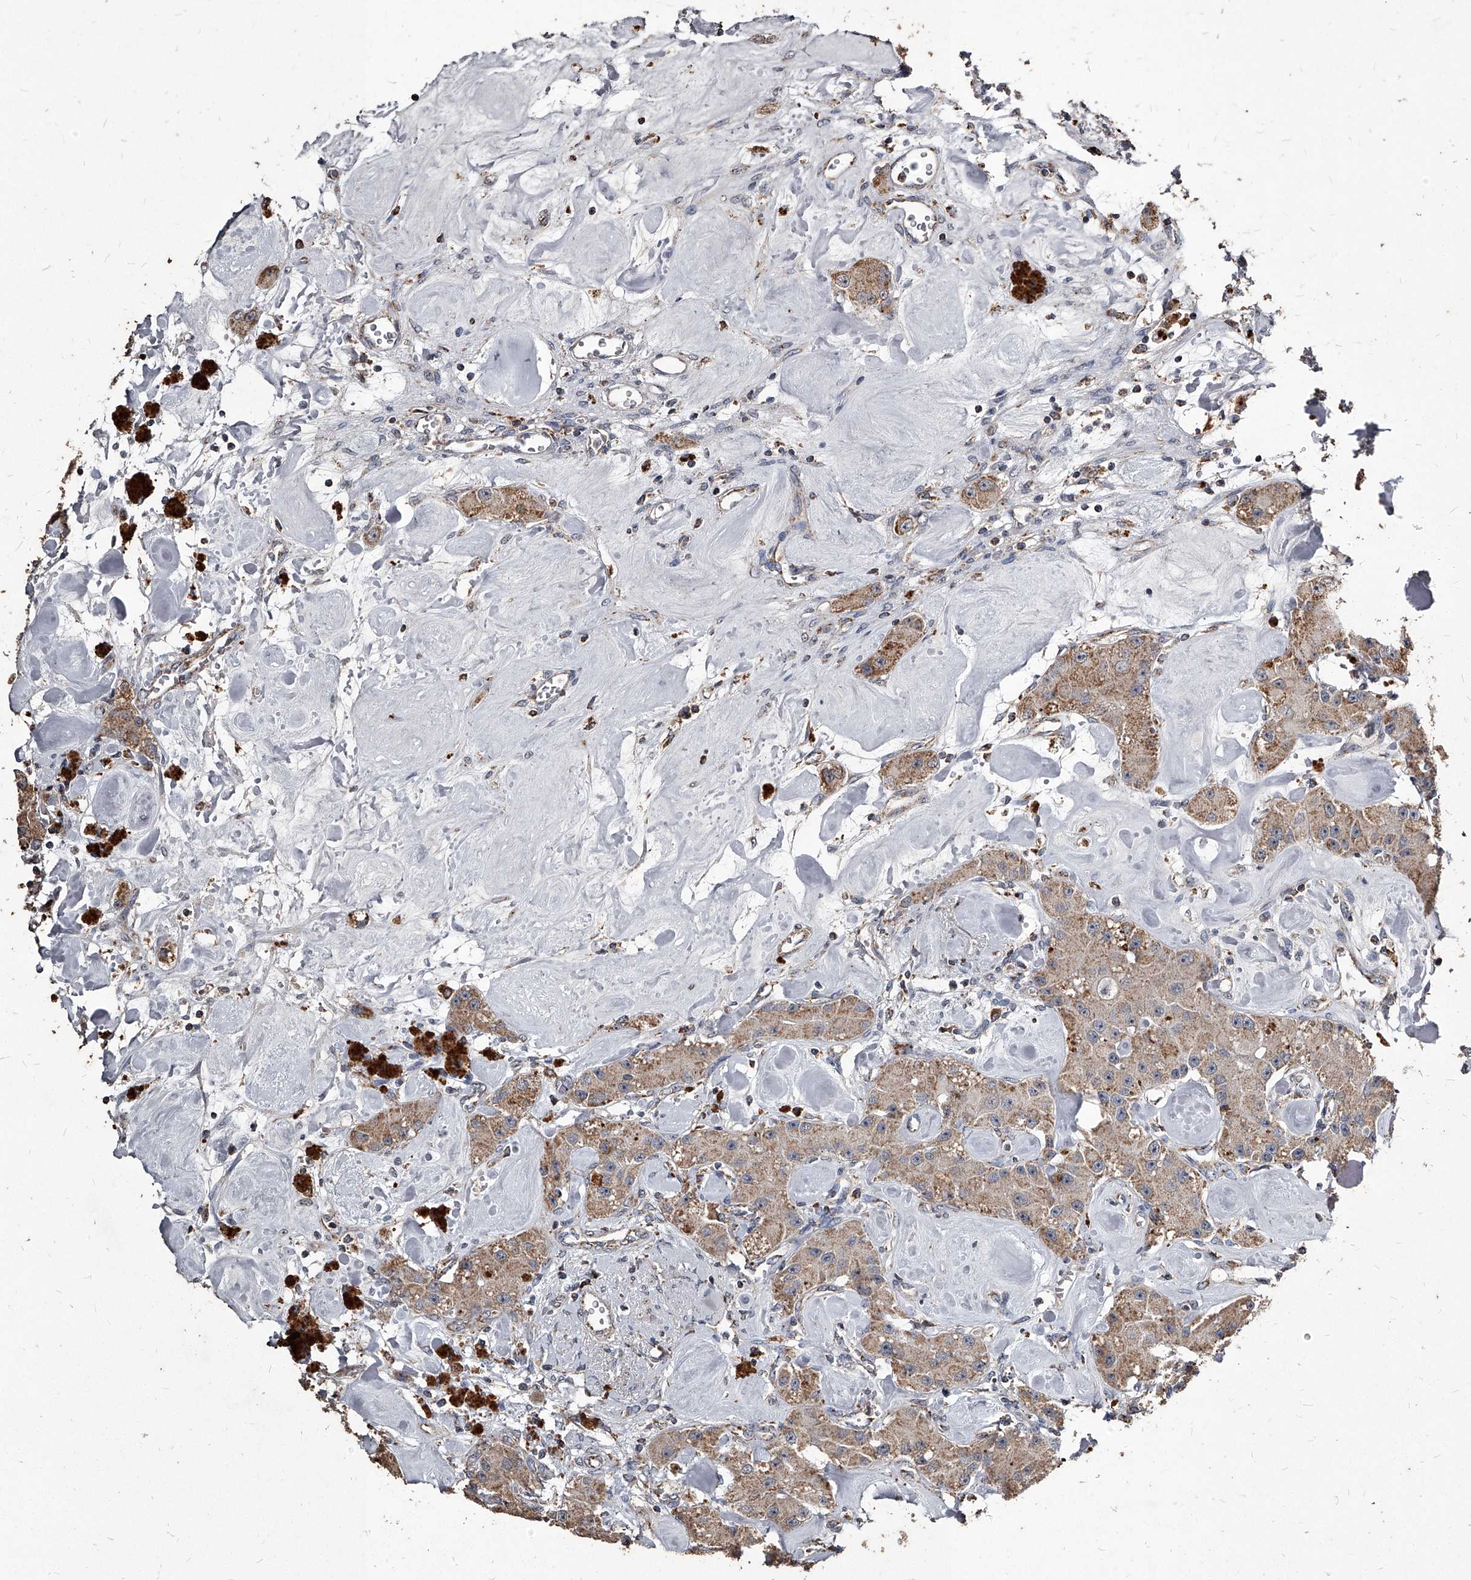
{"staining": {"intensity": "weak", "quantity": ">75%", "location": "cytoplasmic/membranous"}, "tissue": "carcinoid", "cell_type": "Tumor cells", "image_type": "cancer", "snomed": [{"axis": "morphology", "description": "Carcinoid, malignant, NOS"}, {"axis": "topography", "description": "Pancreas"}], "caption": "Tumor cells demonstrate weak cytoplasmic/membranous staining in approximately >75% of cells in carcinoid. Nuclei are stained in blue.", "gene": "GPR183", "patient": {"sex": "male", "age": 41}}